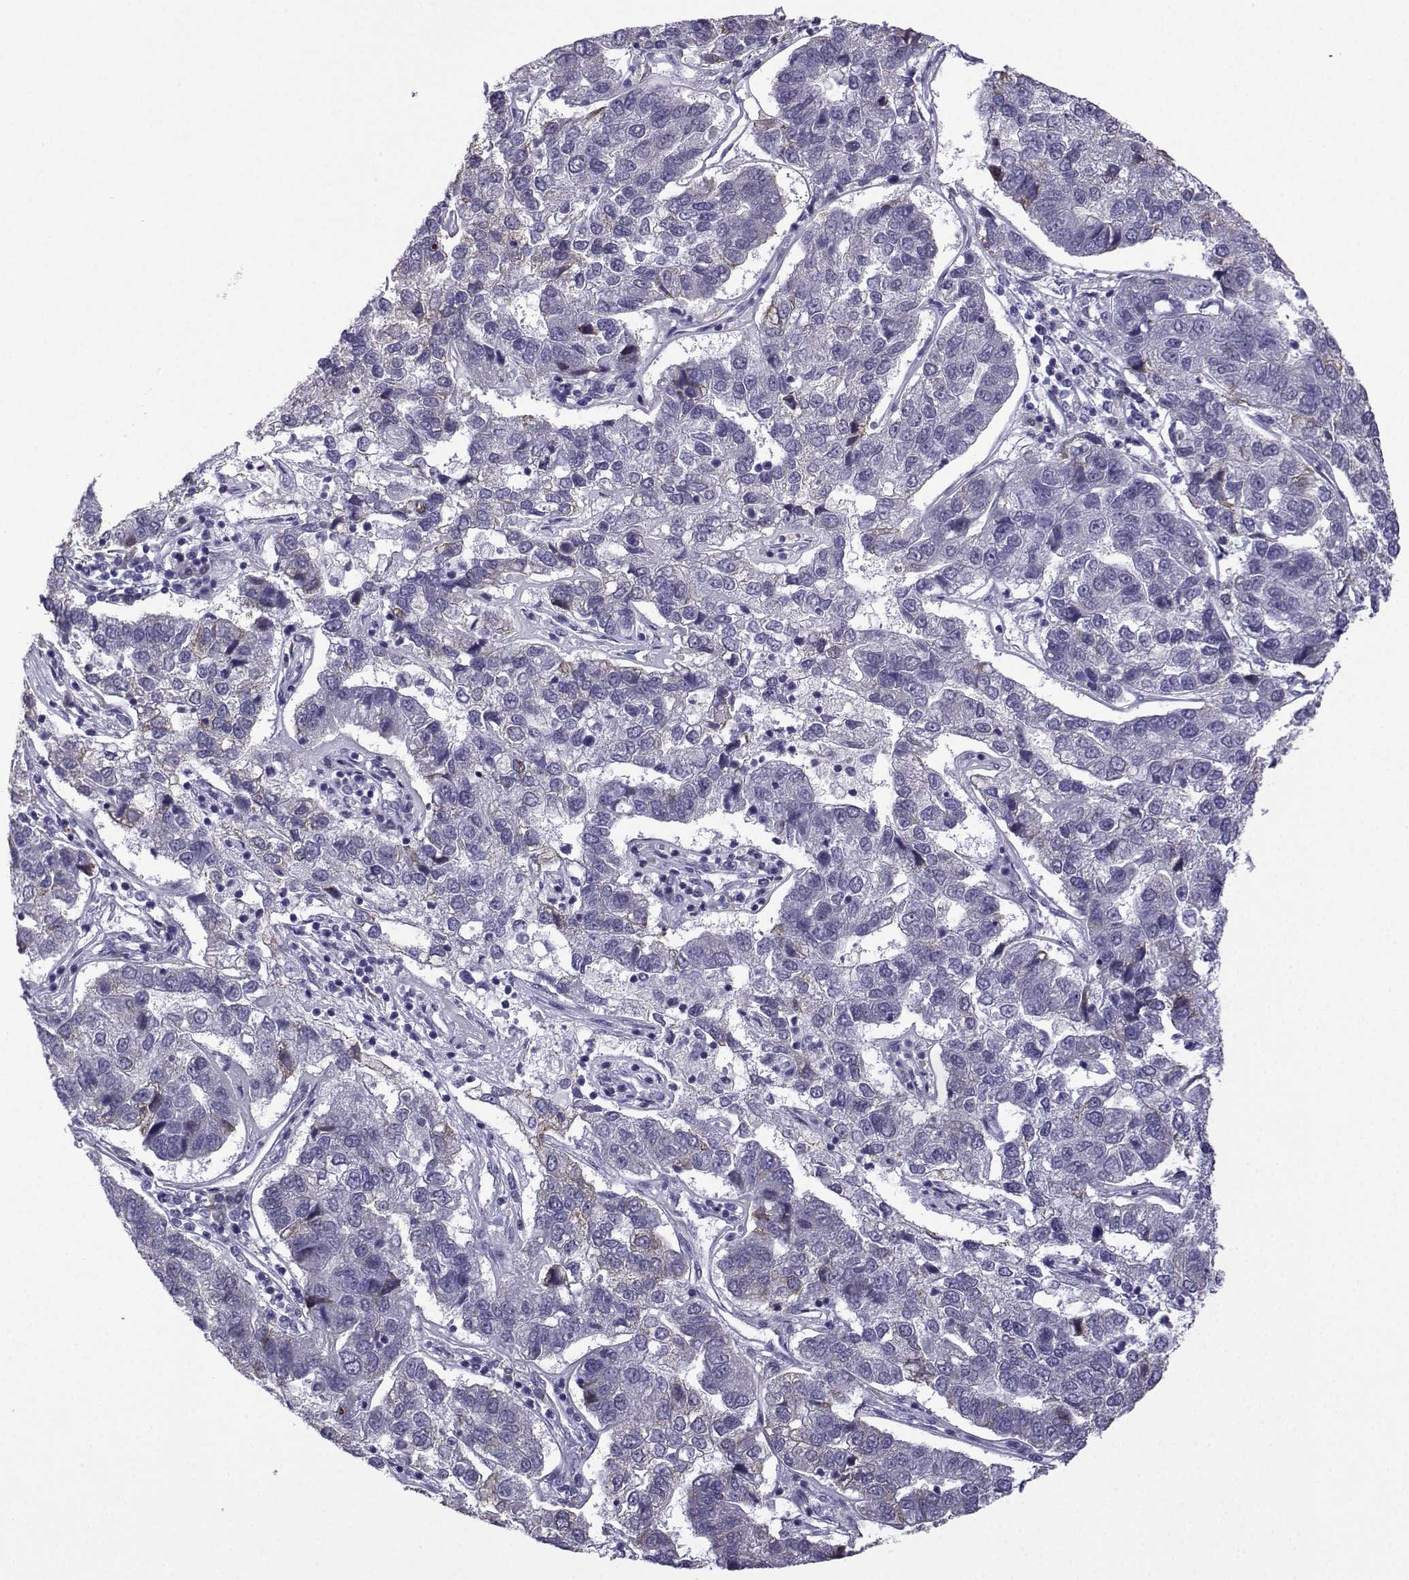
{"staining": {"intensity": "weak", "quantity": "<25%", "location": "cytoplasmic/membranous"}, "tissue": "pancreatic cancer", "cell_type": "Tumor cells", "image_type": "cancer", "snomed": [{"axis": "morphology", "description": "Adenocarcinoma, NOS"}, {"axis": "topography", "description": "Pancreas"}], "caption": "High power microscopy photomicrograph of an IHC histopathology image of adenocarcinoma (pancreatic), revealing no significant expression in tumor cells.", "gene": "MRGBP", "patient": {"sex": "female", "age": 61}}